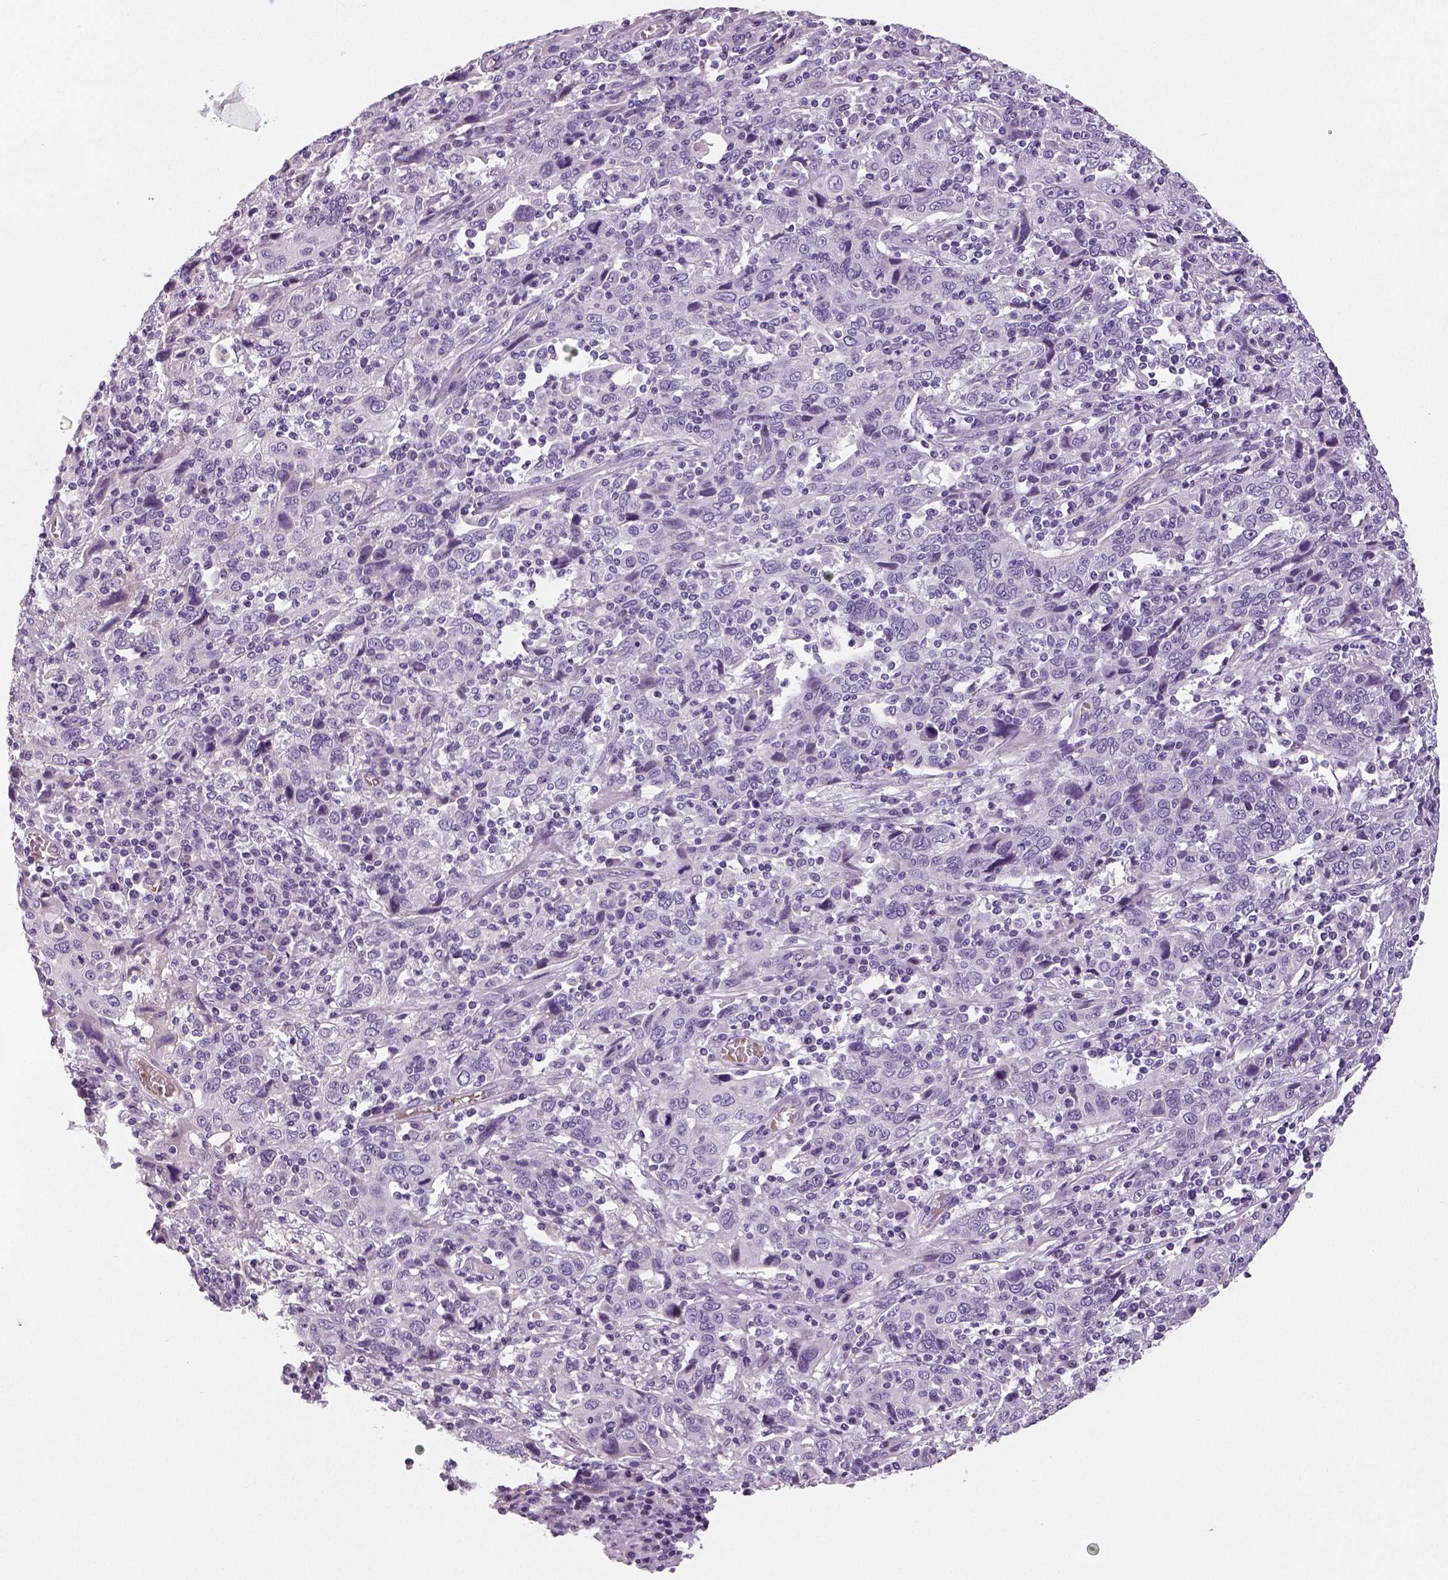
{"staining": {"intensity": "negative", "quantity": "none", "location": "none"}, "tissue": "cervical cancer", "cell_type": "Tumor cells", "image_type": "cancer", "snomed": [{"axis": "morphology", "description": "Squamous cell carcinoma, NOS"}, {"axis": "topography", "description": "Cervix"}], "caption": "A high-resolution photomicrograph shows immunohistochemistry (IHC) staining of cervical squamous cell carcinoma, which reveals no significant staining in tumor cells.", "gene": "TSPAN7", "patient": {"sex": "female", "age": 46}}